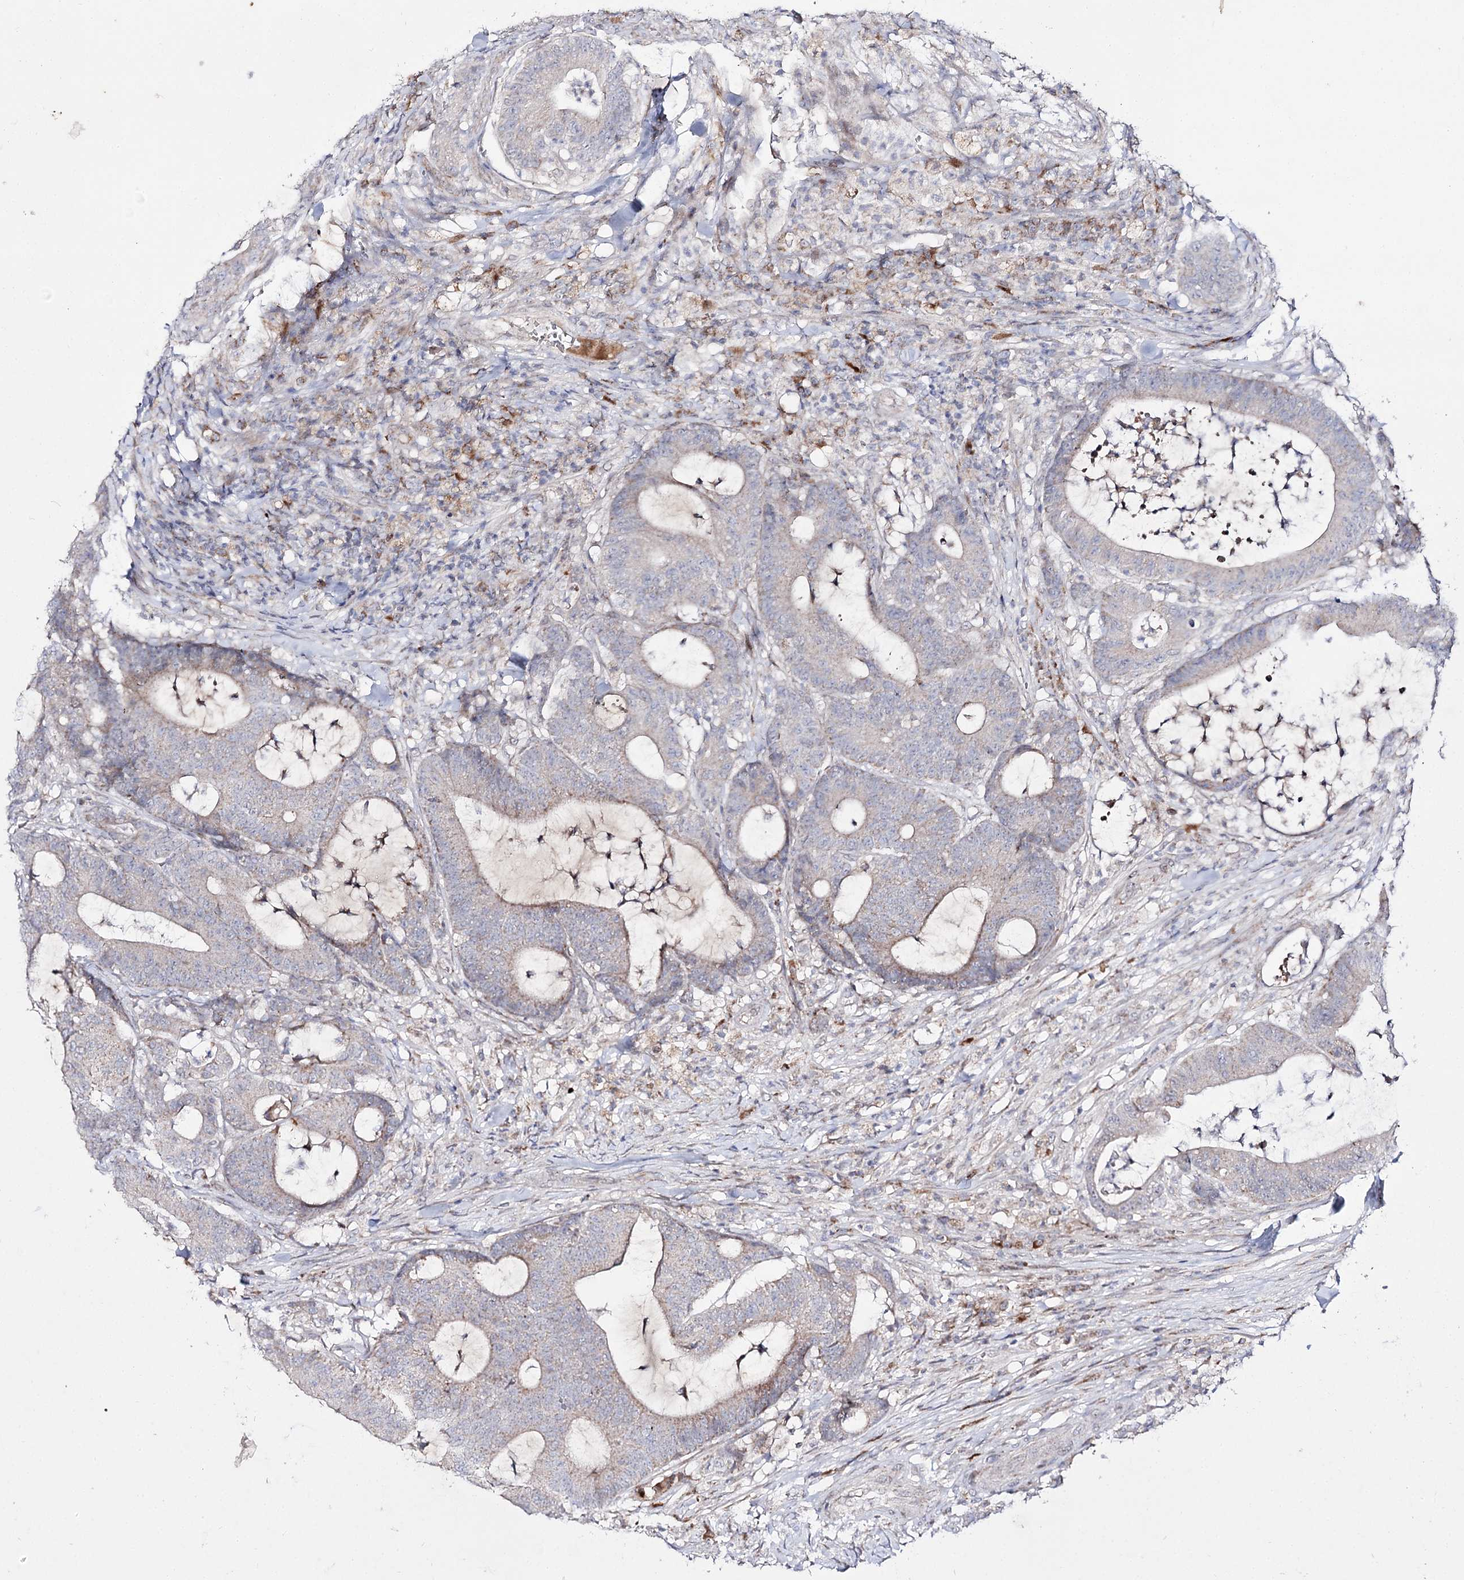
{"staining": {"intensity": "negative", "quantity": "none", "location": "none"}, "tissue": "colorectal cancer", "cell_type": "Tumor cells", "image_type": "cancer", "snomed": [{"axis": "morphology", "description": "Adenocarcinoma, NOS"}, {"axis": "topography", "description": "Colon"}], "caption": "The image reveals no staining of tumor cells in colorectal cancer (adenocarcinoma). (Stains: DAB IHC with hematoxylin counter stain, Microscopy: brightfield microscopy at high magnification).", "gene": "C11orf80", "patient": {"sex": "female", "age": 84}}